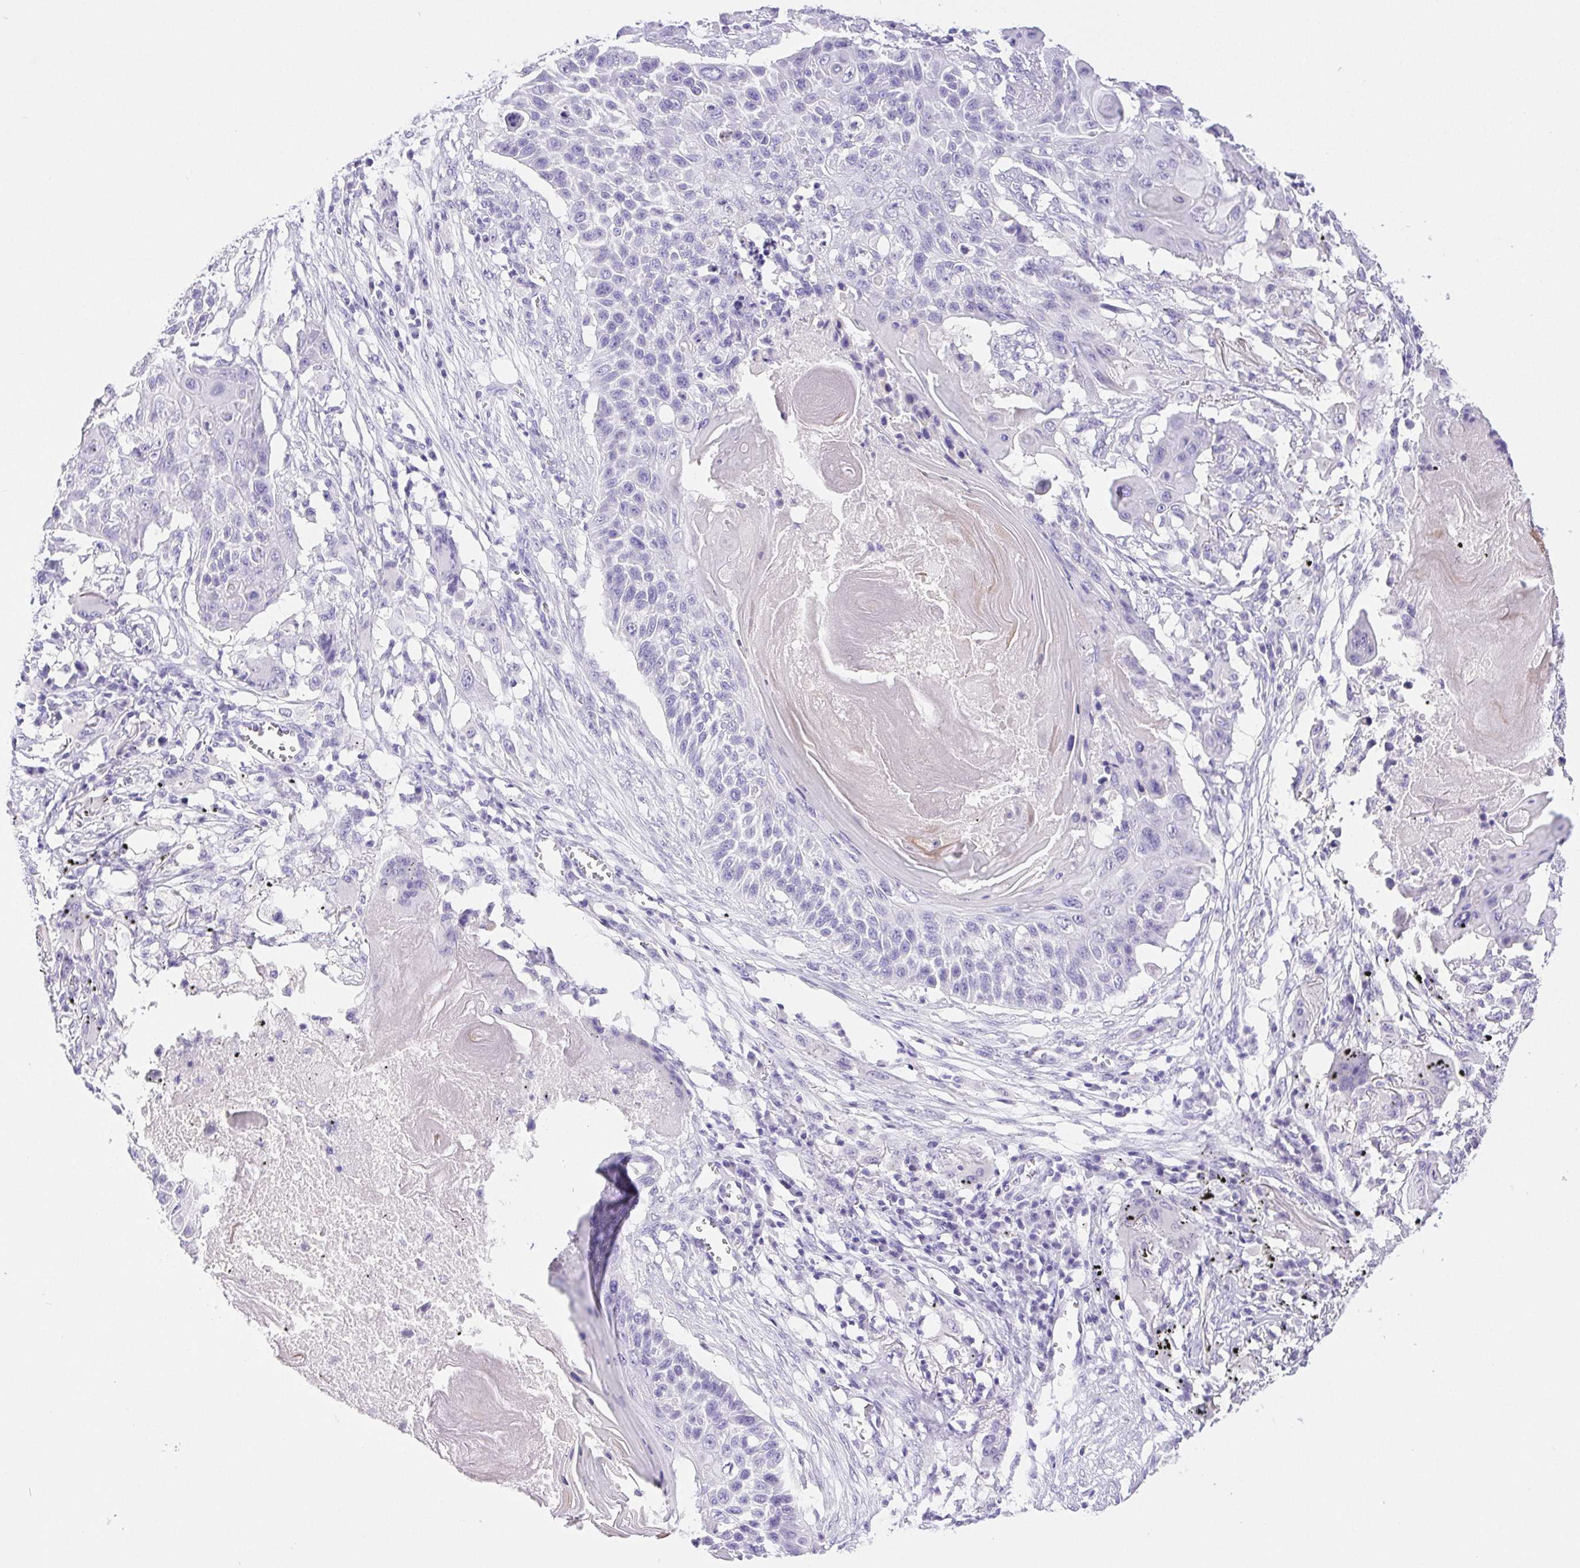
{"staining": {"intensity": "negative", "quantity": "none", "location": "none"}, "tissue": "lung cancer", "cell_type": "Tumor cells", "image_type": "cancer", "snomed": [{"axis": "morphology", "description": "Squamous cell carcinoma, NOS"}, {"axis": "topography", "description": "Lung"}], "caption": "Tumor cells show no significant protein positivity in lung cancer.", "gene": "PNLIP", "patient": {"sex": "male", "age": 78}}